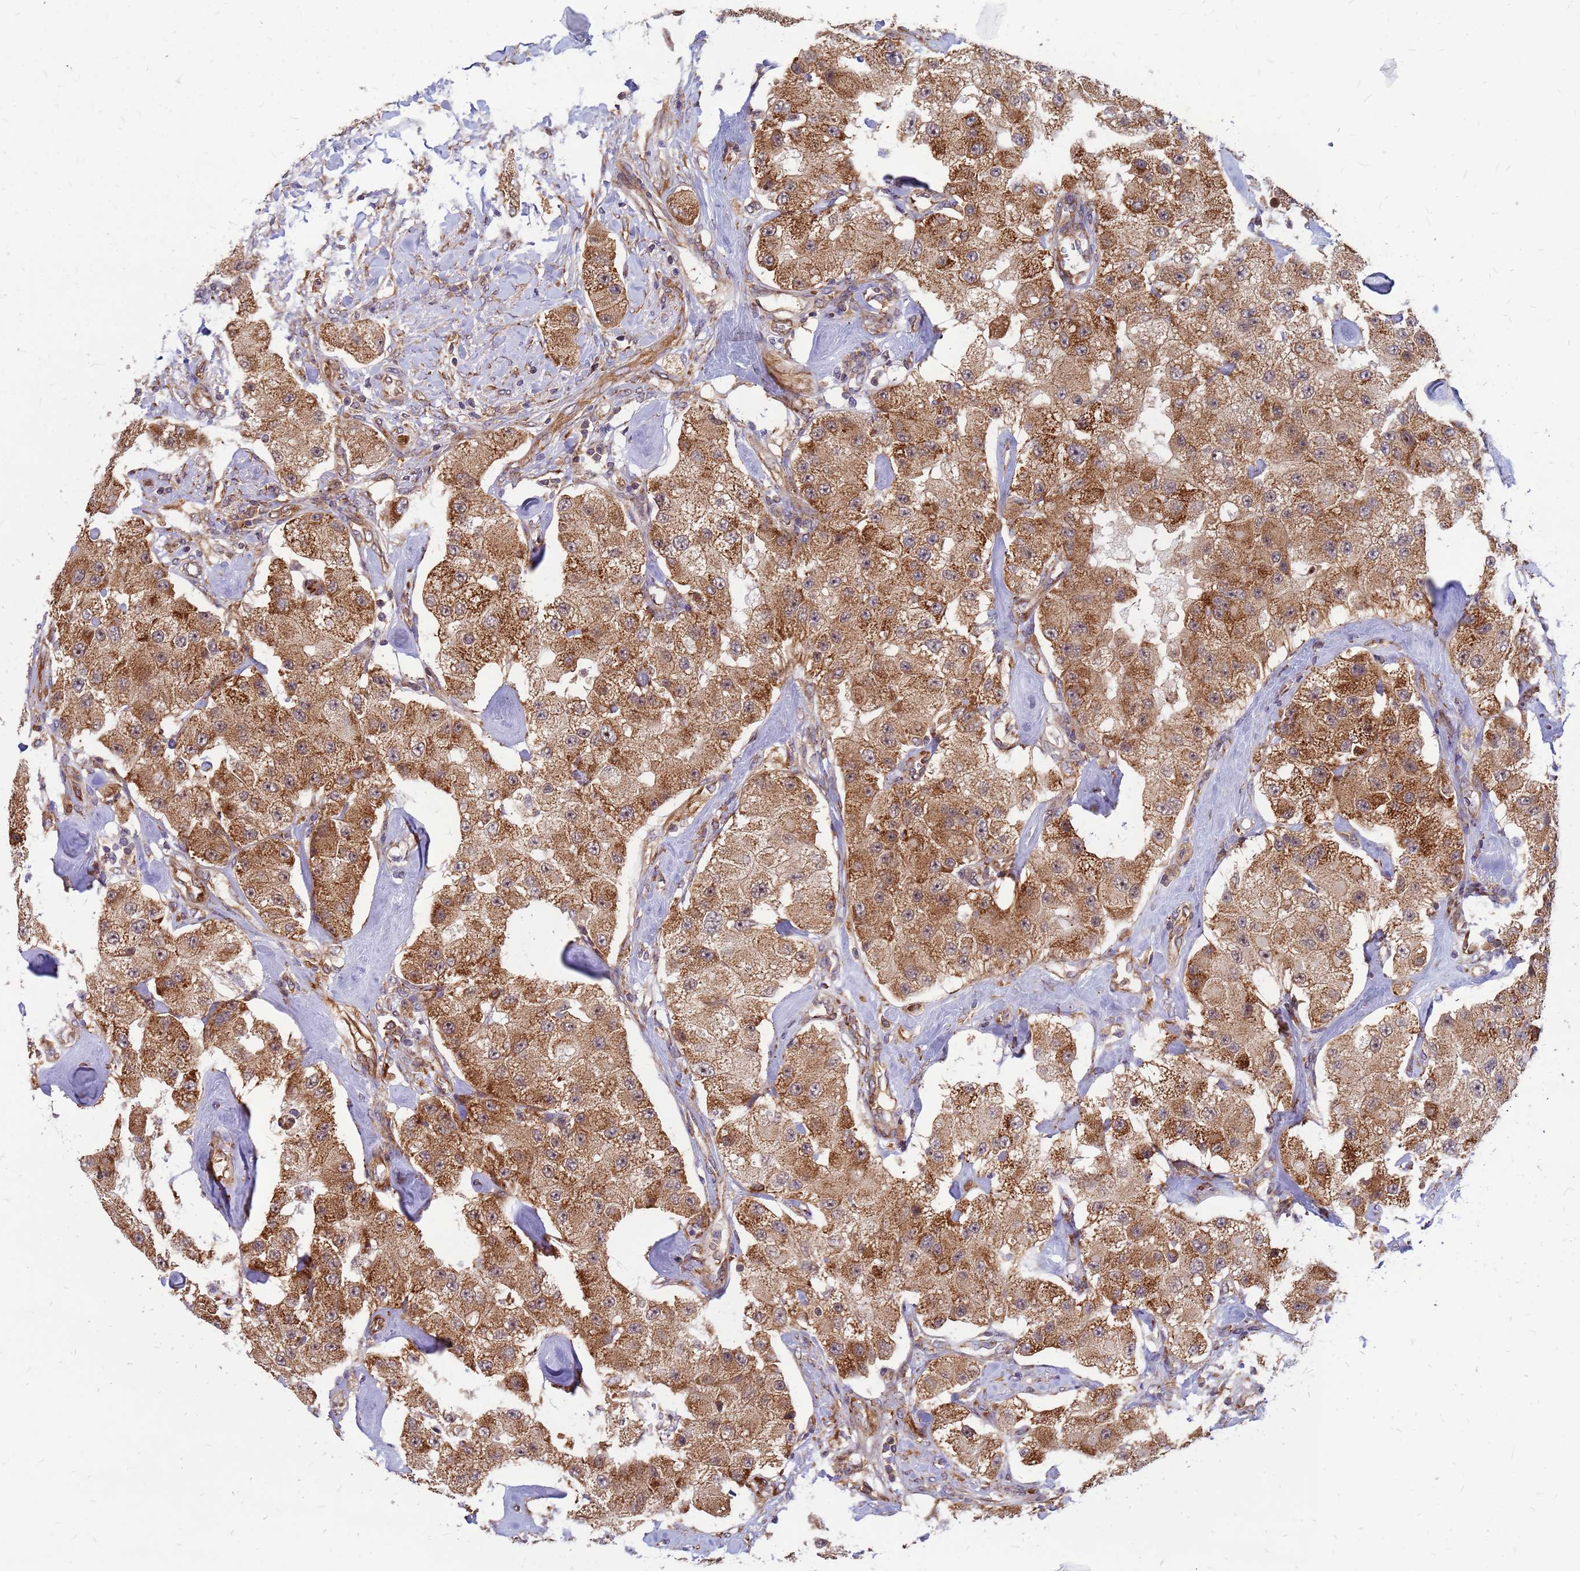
{"staining": {"intensity": "moderate", "quantity": ">75%", "location": "cytoplasmic/membranous"}, "tissue": "carcinoid", "cell_type": "Tumor cells", "image_type": "cancer", "snomed": [{"axis": "morphology", "description": "Carcinoid, malignant, NOS"}, {"axis": "topography", "description": "Pancreas"}], "caption": "Immunohistochemistry (IHC) micrograph of neoplastic tissue: carcinoid (malignant) stained using immunohistochemistry reveals medium levels of moderate protein expression localized specifically in the cytoplasmic/membranous of tumor cells, appearing as a cytoplasmic/membranous brown color.", "gene": "RPL8", "patient": {"sex": "male", "age": 41}}